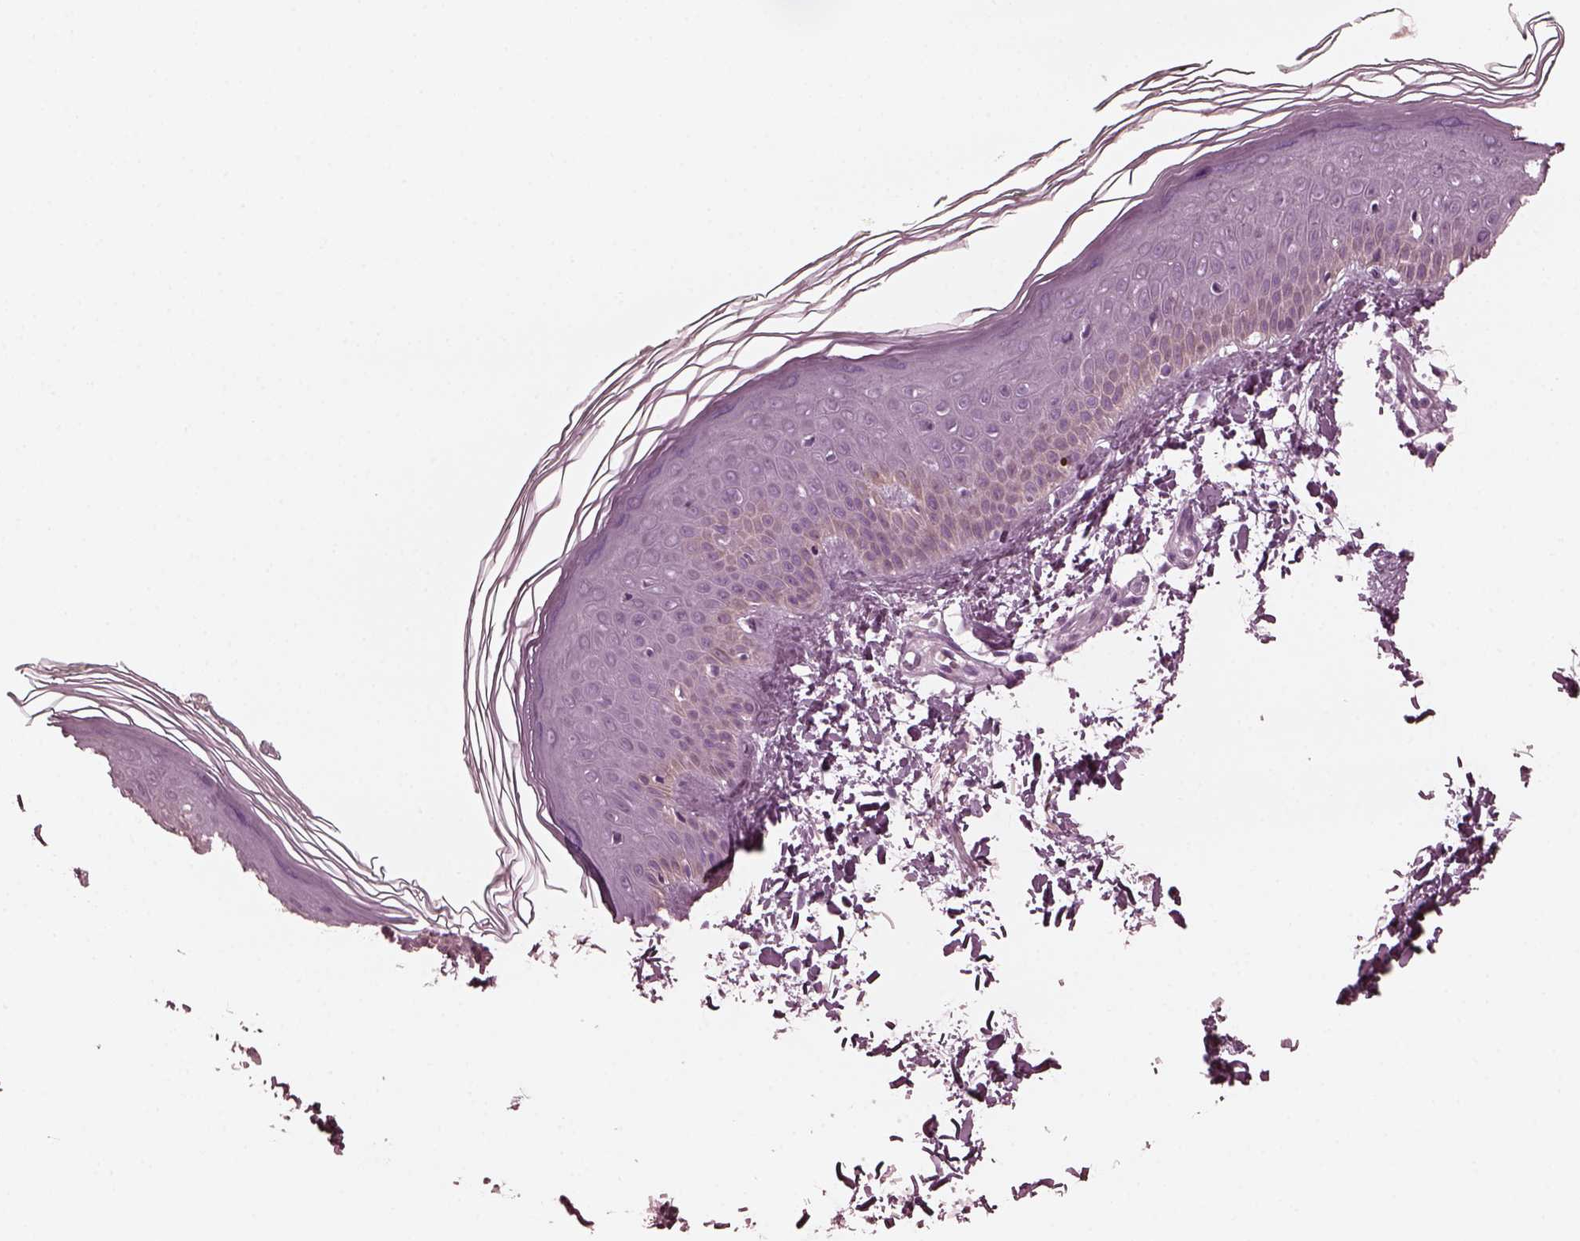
{"staining": {"intensity": "negative", "quantity": "none", "location": "none"}, "tissue": "skin", "cell_type": "Fibroblasts", "image_type": "normal", "snomed": [{"axis": "morphology", "description": "Normal tissue, NOS"}, {"axis": "topography", "description": "Skin"}], "caption": "DAB (3,3'-diaminobenzidine) immunohistochemical staining of unremarkable skin demonstrates no significant staining in fibroblasts. (DAB (3,3'-diaminobenzidine) IHC visualized using brightfield microscopy, high magnification).", "gene": "GRM6", "patient": {"sex": "female", "age": 62}}